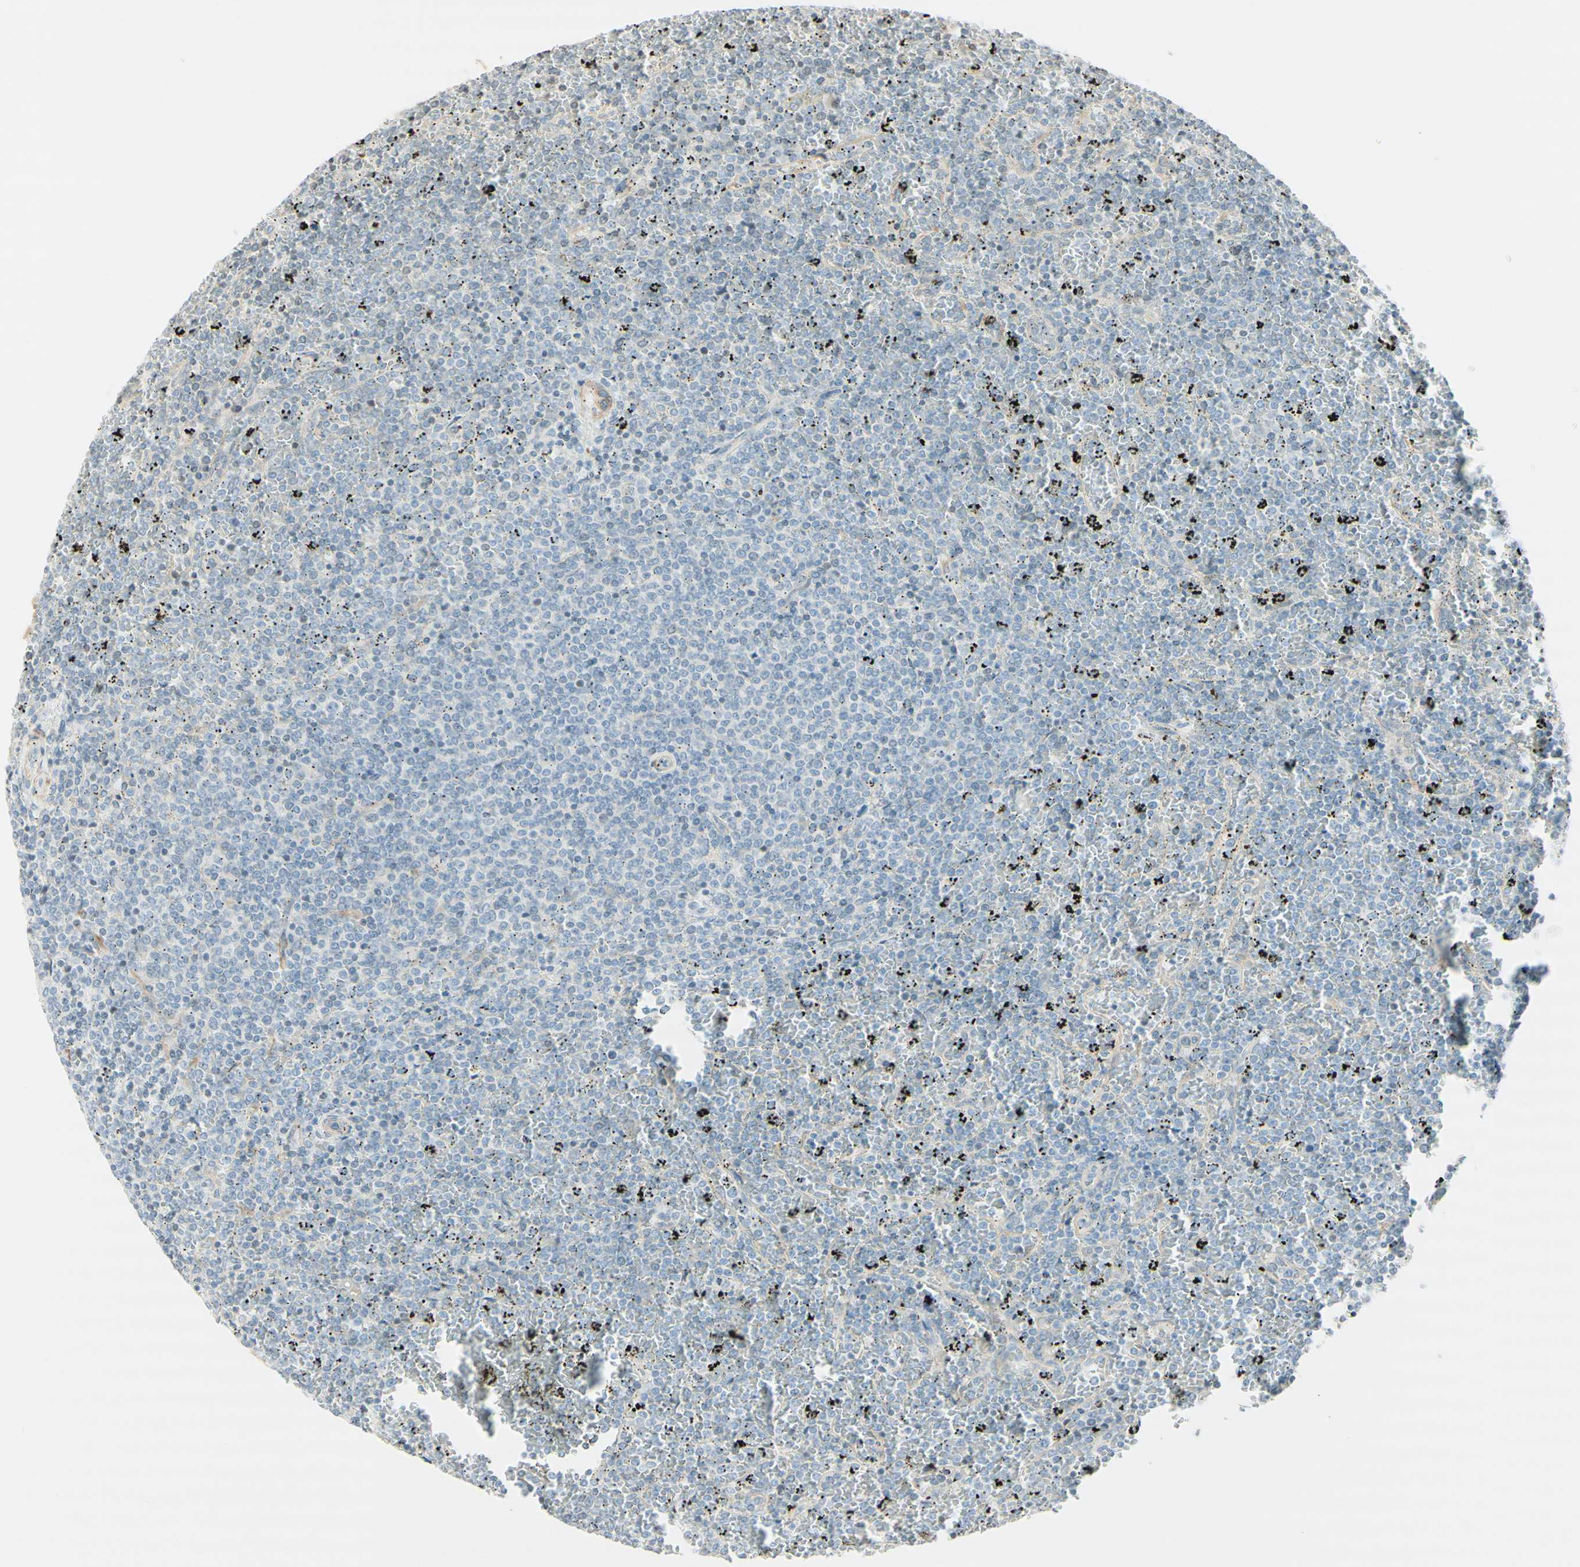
{"staining": {"intensity": "negative", "quantity": "none", "location": "none"}, "tissue": "lymphoma", "cell_type": "Tumor cells", "image_type": "cancer", "snomed": [{"axis": "morphology", "description": "Malignant lymphoma, non-Hodgkin's type, Low grade"}, {"axis": "topography", "description": "Spleen"}], "caption": "The immunohistochemistry image has no significant expression in tumor cells of lymphoma tissue.", "gene": "MAP1B", "patient": {"sex": "female", "age": 77}}